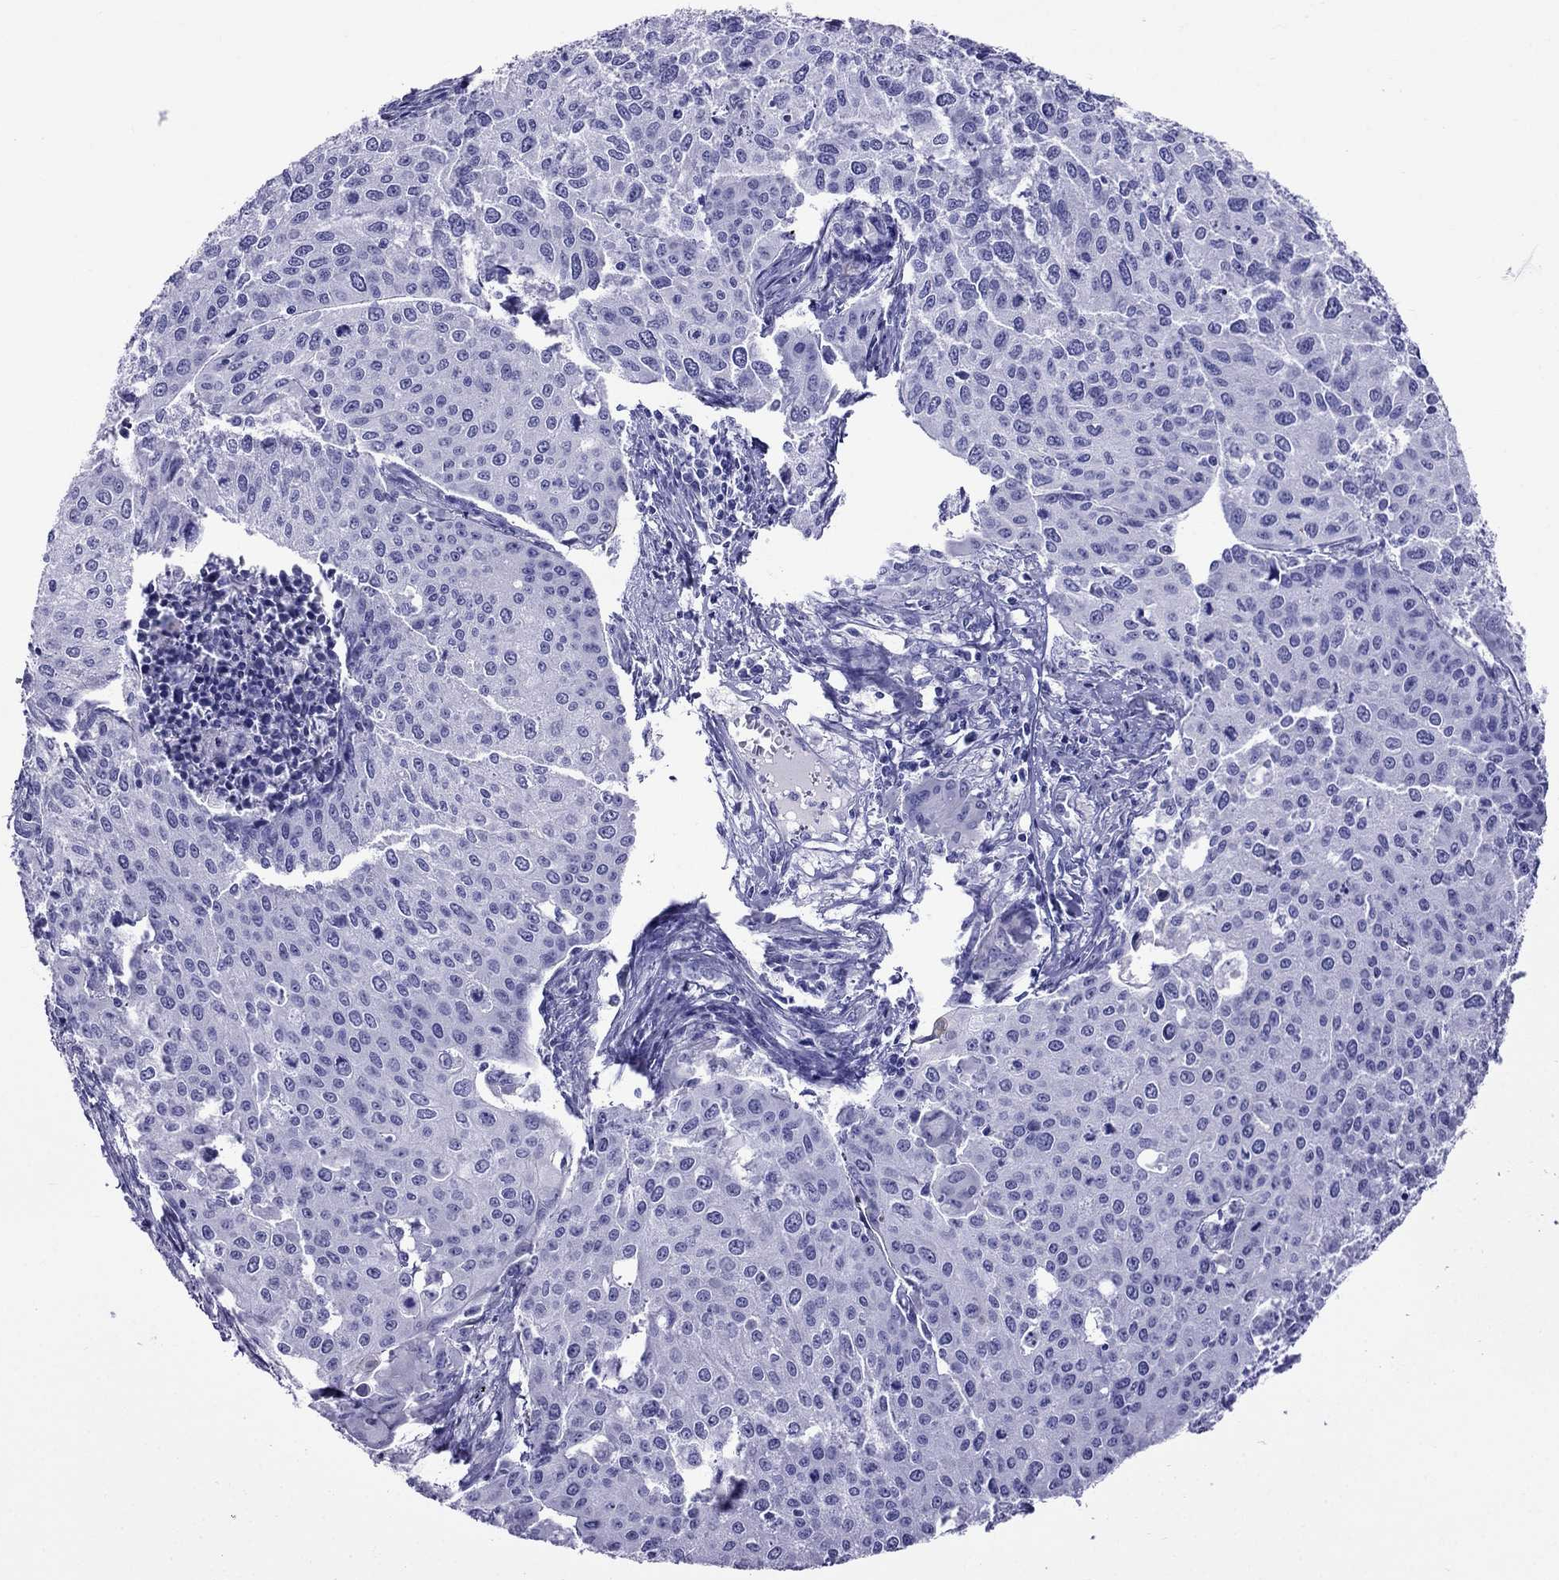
{"staining": {"intensity": "negative", "quantity": "none", "location": "none"}, "tissue": "cervical cancer", "cell_type": "Tumor cells", "image_type": "cancer", "snomed": [{"axis": "morphology", "description": "Squamous cell carcinoma, NOS"}, {"axis": "topography", "description": "Cervix"}], "caption": "Tumor cells show no significant positivity in cervical cancer (squamous cell carcinoma).", "gene": "CRYBA1", "patient": {"sex": "female", "age": 38}}